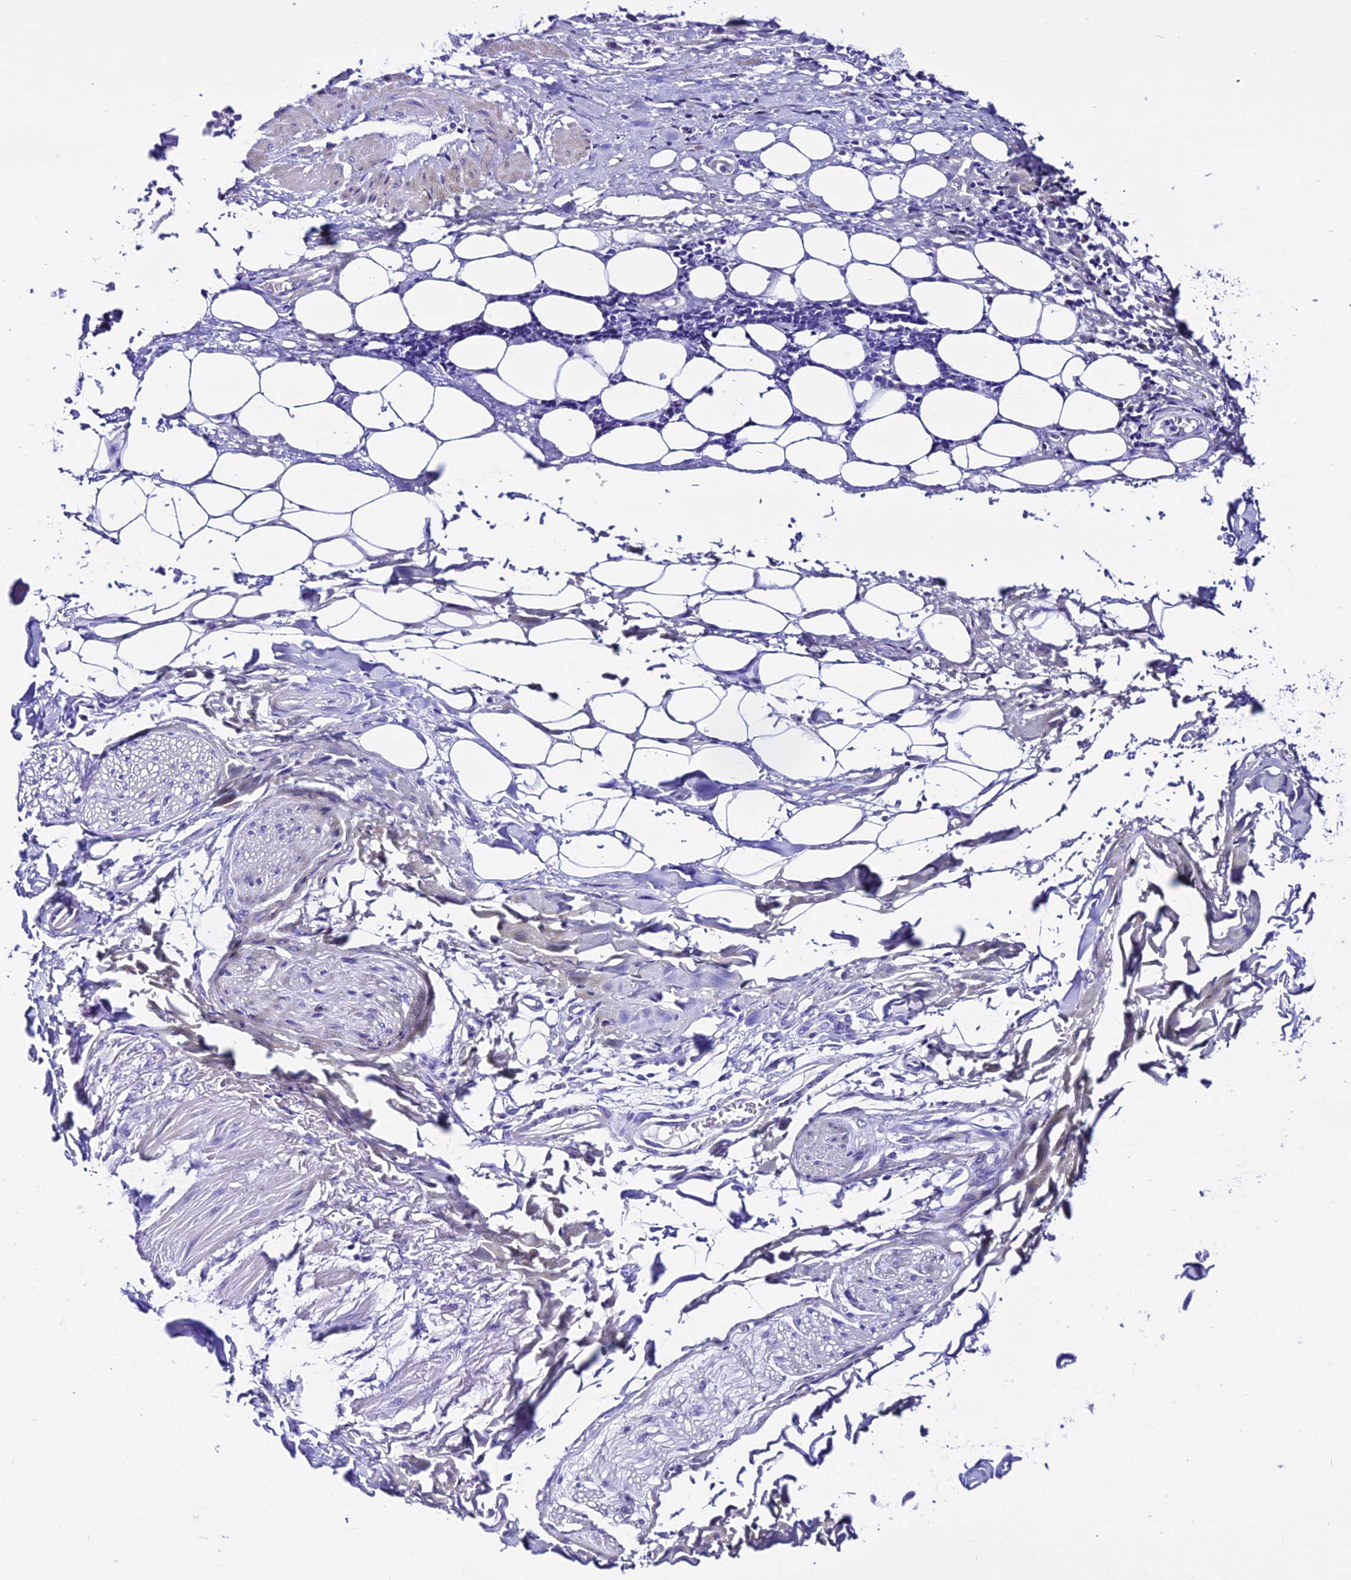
{"staining": {"intensity": "negative", "quantity": "none", "location": "none"}, "tissue": "adipose tissue", "cell_type": "Adipocytes", "image_type": "normal", "snomed": [{"axis": "morphology", "description": "Normal tissue, NOS"}, {"axis": "morphology", "description": "Adenocarcinoma, NOS"}, {"axis": "topography", "description": "Esophagus"}], "caption": "IHC of benign human adipose tissue exhibits no expression in adipocytes.", "gene": "TRMT44", "patient": {"sex": "male", "age": 62}}